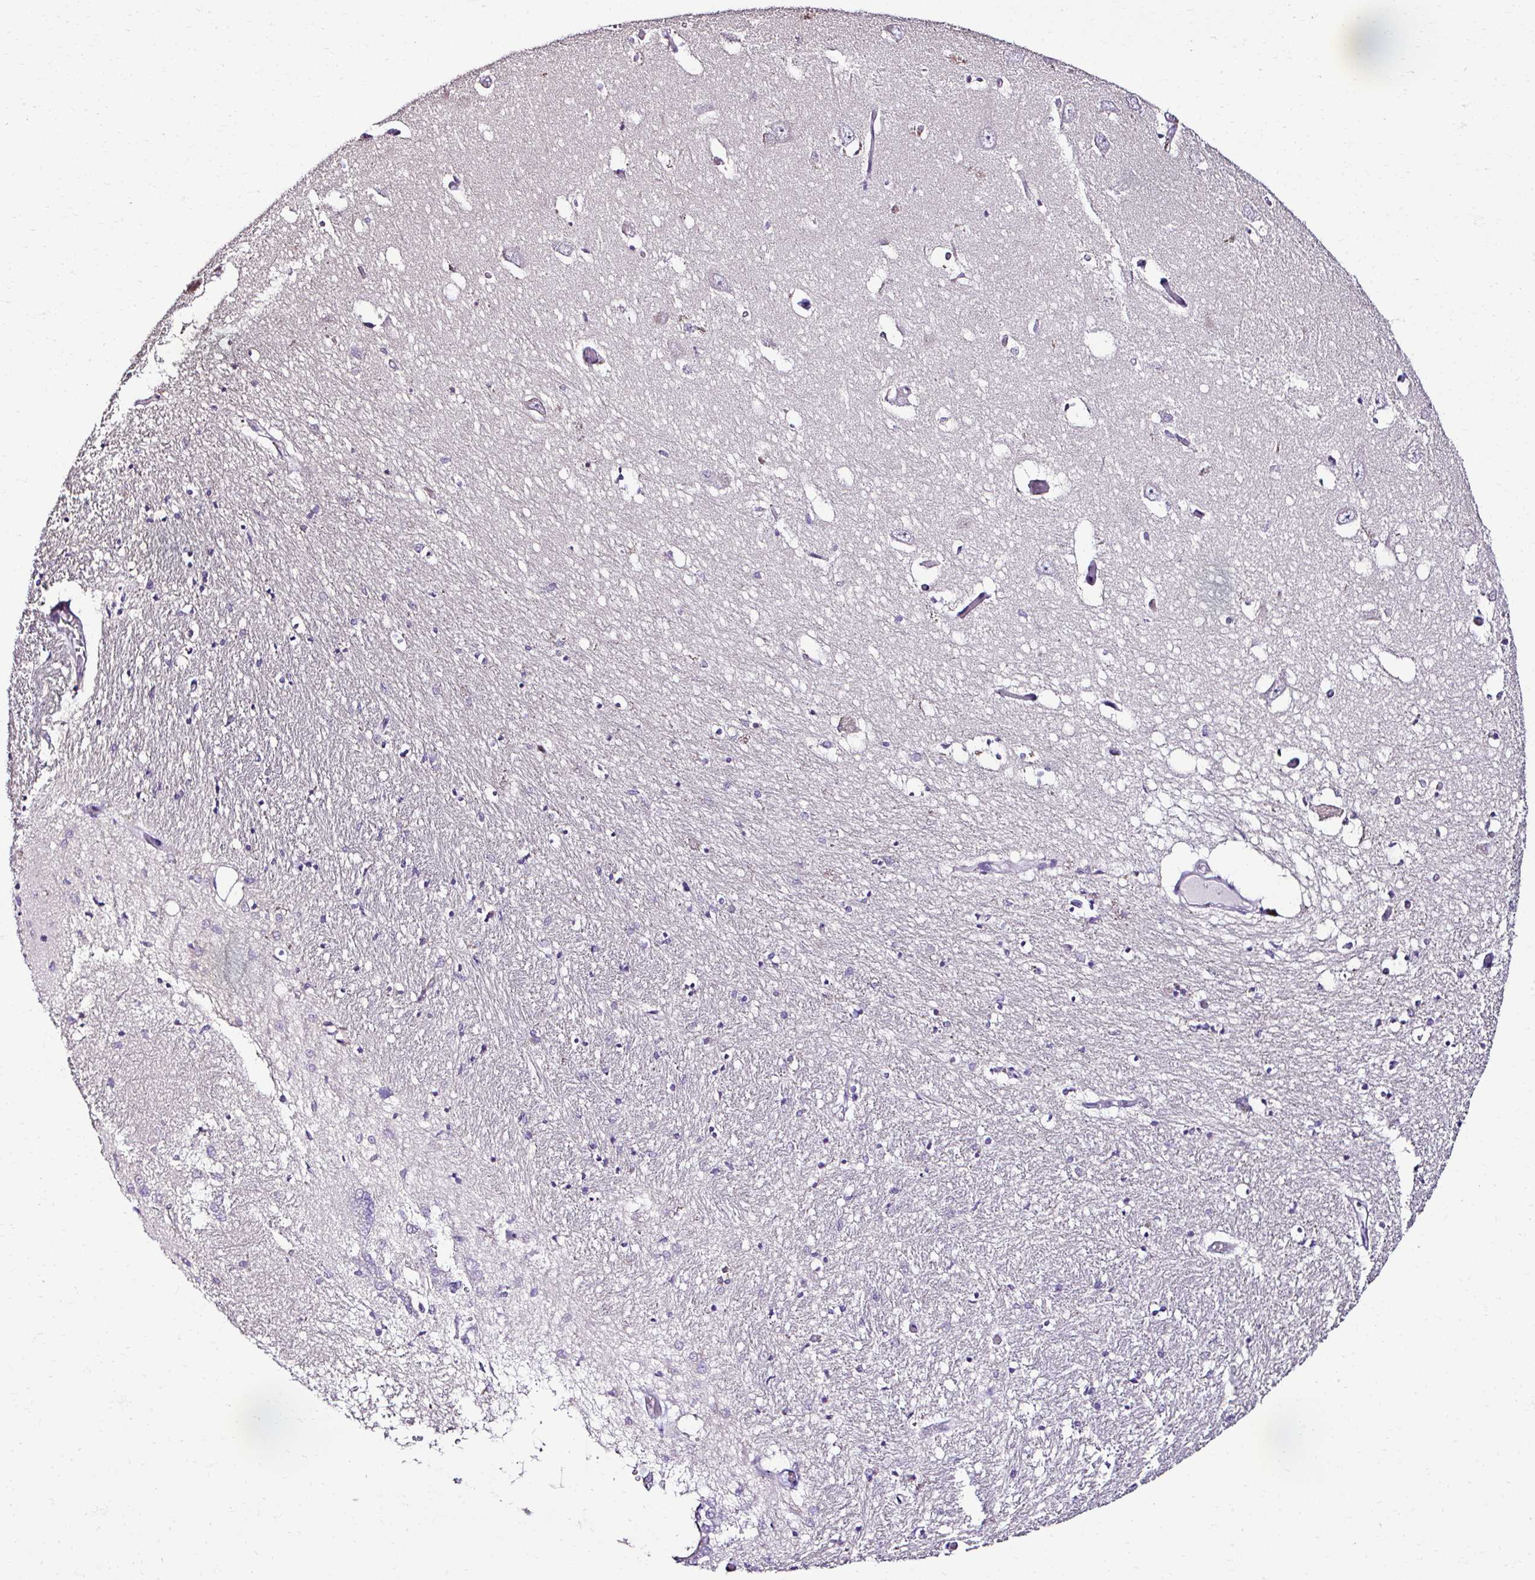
{"staining": {"intensity": "negative", "quantity": "none", "location": "none"}, "tissue": "caudate", "cell_type": "Glial cells", "image_type": "normal", "snomed": [{"axis": "morphology", "description": "Normal tissue, NOS"}, {"axis": "topography", "description": "Lateral ventricle wall"}, {"axis": "topography", "description": "Hippocampus"}], "caption": "The immunohistochemistry micrograph has no significant positivity in glial cells of caudate. (Brightfield microscopy of DAB IHC at high magnification).", "gene": "CCDC85C", "patient": {"sex": "female", "age": 63}}